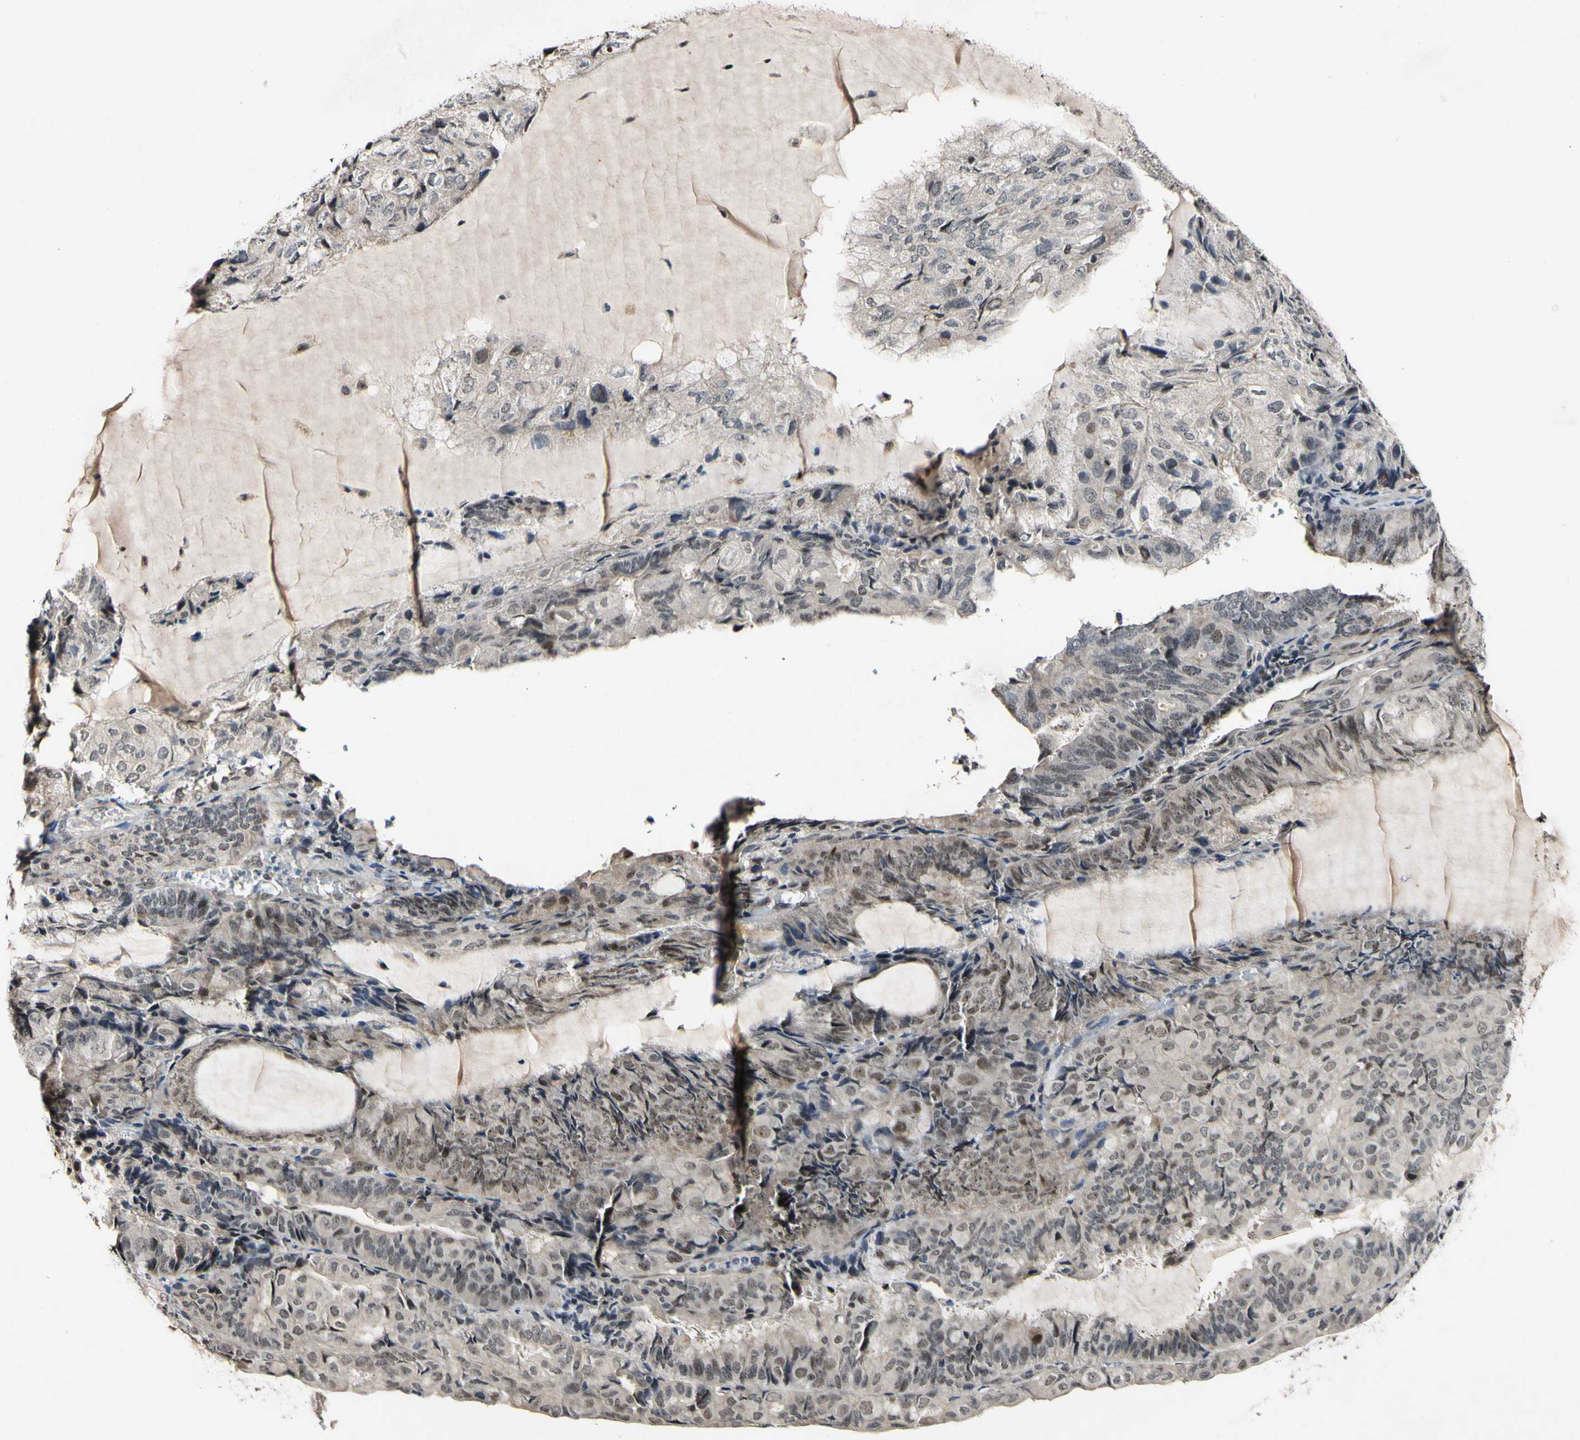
{"staining": {"intensity": "weak", "quantity": "<25%", "location": "nuclear"}, "tissue": "endometrial cancer", "cell_type": "Tumor cells", "image_type": "cancer", "snomed": [{"axis": "morphology", "description": "Adenocarcinoma, NOS"}, {"axis": "topography", "description": "Endometrium"}], "caption": "An IHC image of endometrial adenocarcinoma is shown. There is no staining in tumor cells of endometrial adenocarcinoma. (DAB (3,3'-diaminobenzidine) immunohistochemistry, high magnification).", "gene": "POLR2F", "patient": {"sex": "female", "age": 81}}